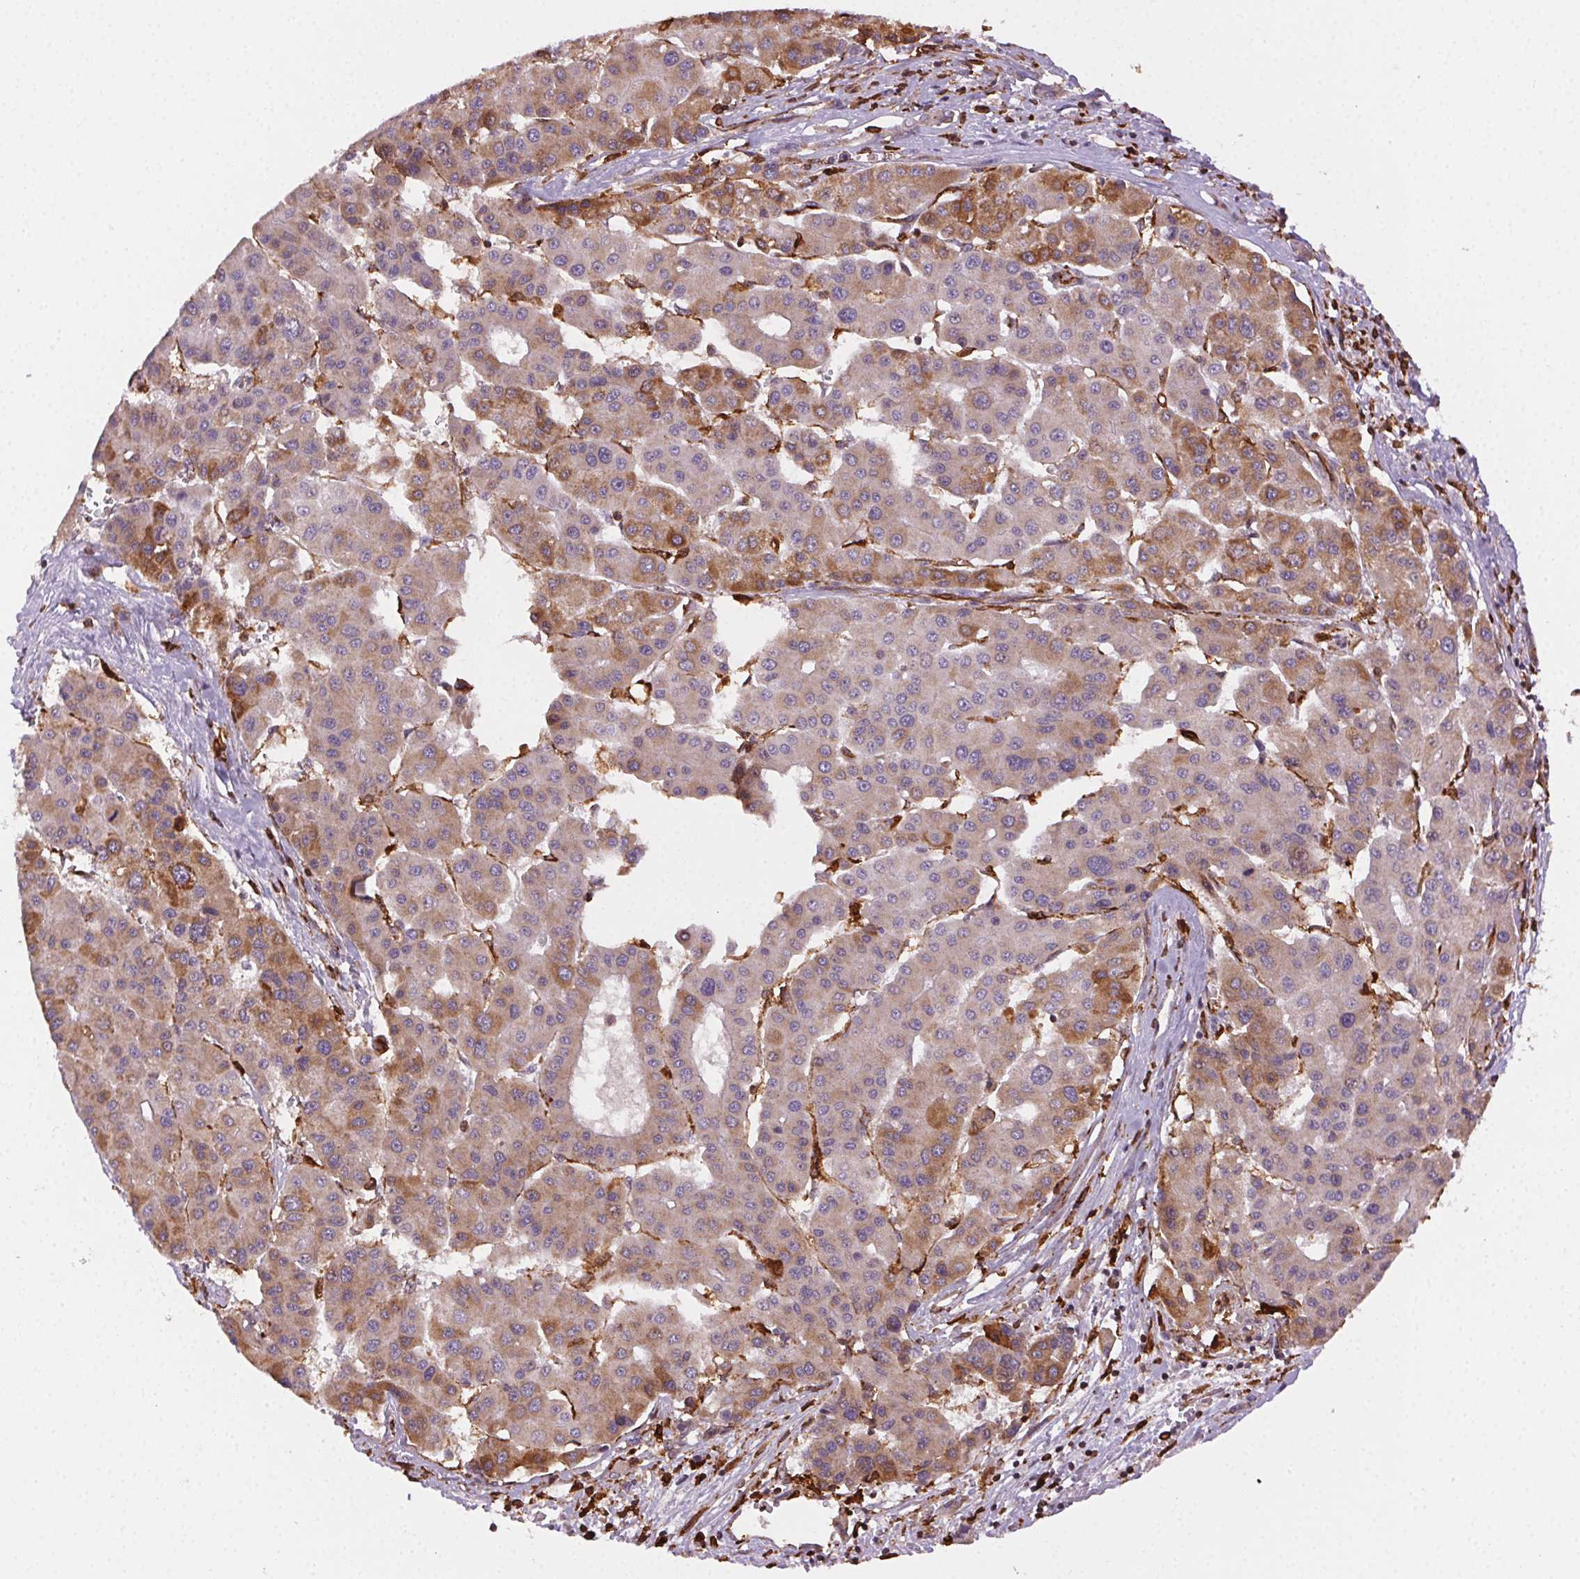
{"staining": {"intensity": "weak", "quantity": "25%-75%", "location": "cytoplasmic/membranous"}, "tissue": "liver cancer", "cell_type": "Tumor cells", "image_type": "cancer", "snomed": [{"axis": "morphology", "description": "Carcinoma, Hepatocellular, NOS"}, {"axis": "topography", "description": "Liver"}], "caption": "Approximately 25%-75% of tumor cells in human hepatocellular carcinoma (liver) reveal weak cytoplasmic/membranous protein expression as visualized by brown immunohistochemical staining.", "gene": "RNASET2", "patient": {"sex": "male", "age": 73}}